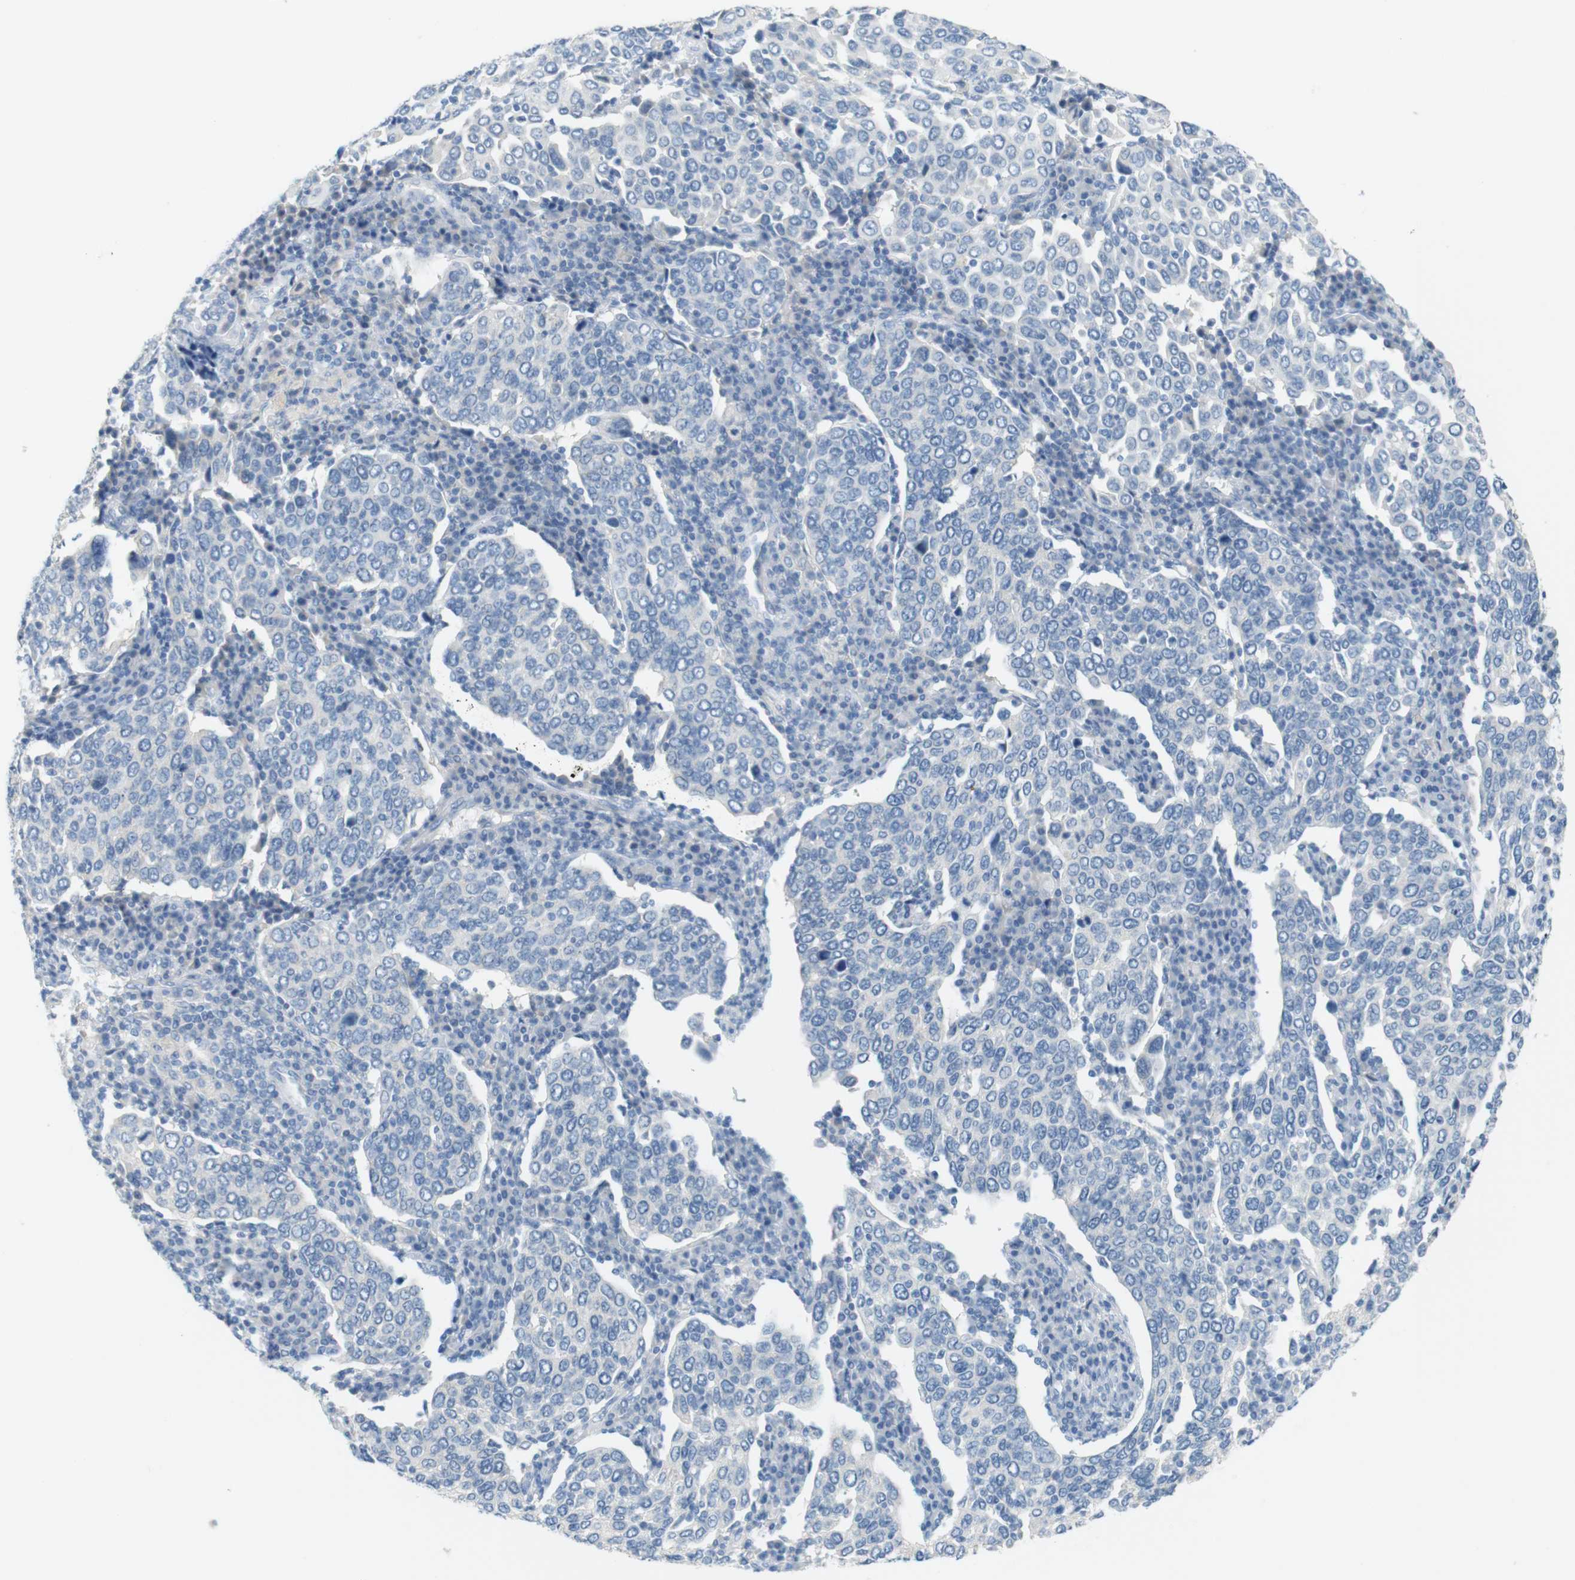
{"staining": {"intensity": "negative", "quantity": "none", "location": "none"}, "tissue": "cervical cancer", "cell_type": "Tumor cells", "image_type": "cancer", "snomed": [{"axis": "morphology", "description": "Squamous cell carcinoma, NOS"}, {"axis": "topography", "description": "Cervix"}], "caption": "Human squamous cell carcinoma (cervical) stained for a protein using immunohistochemistry (IHC) displays no staining in tumor cells.", "gene": "LRRK2", "patient": {"sex": "female", "age": 40}}